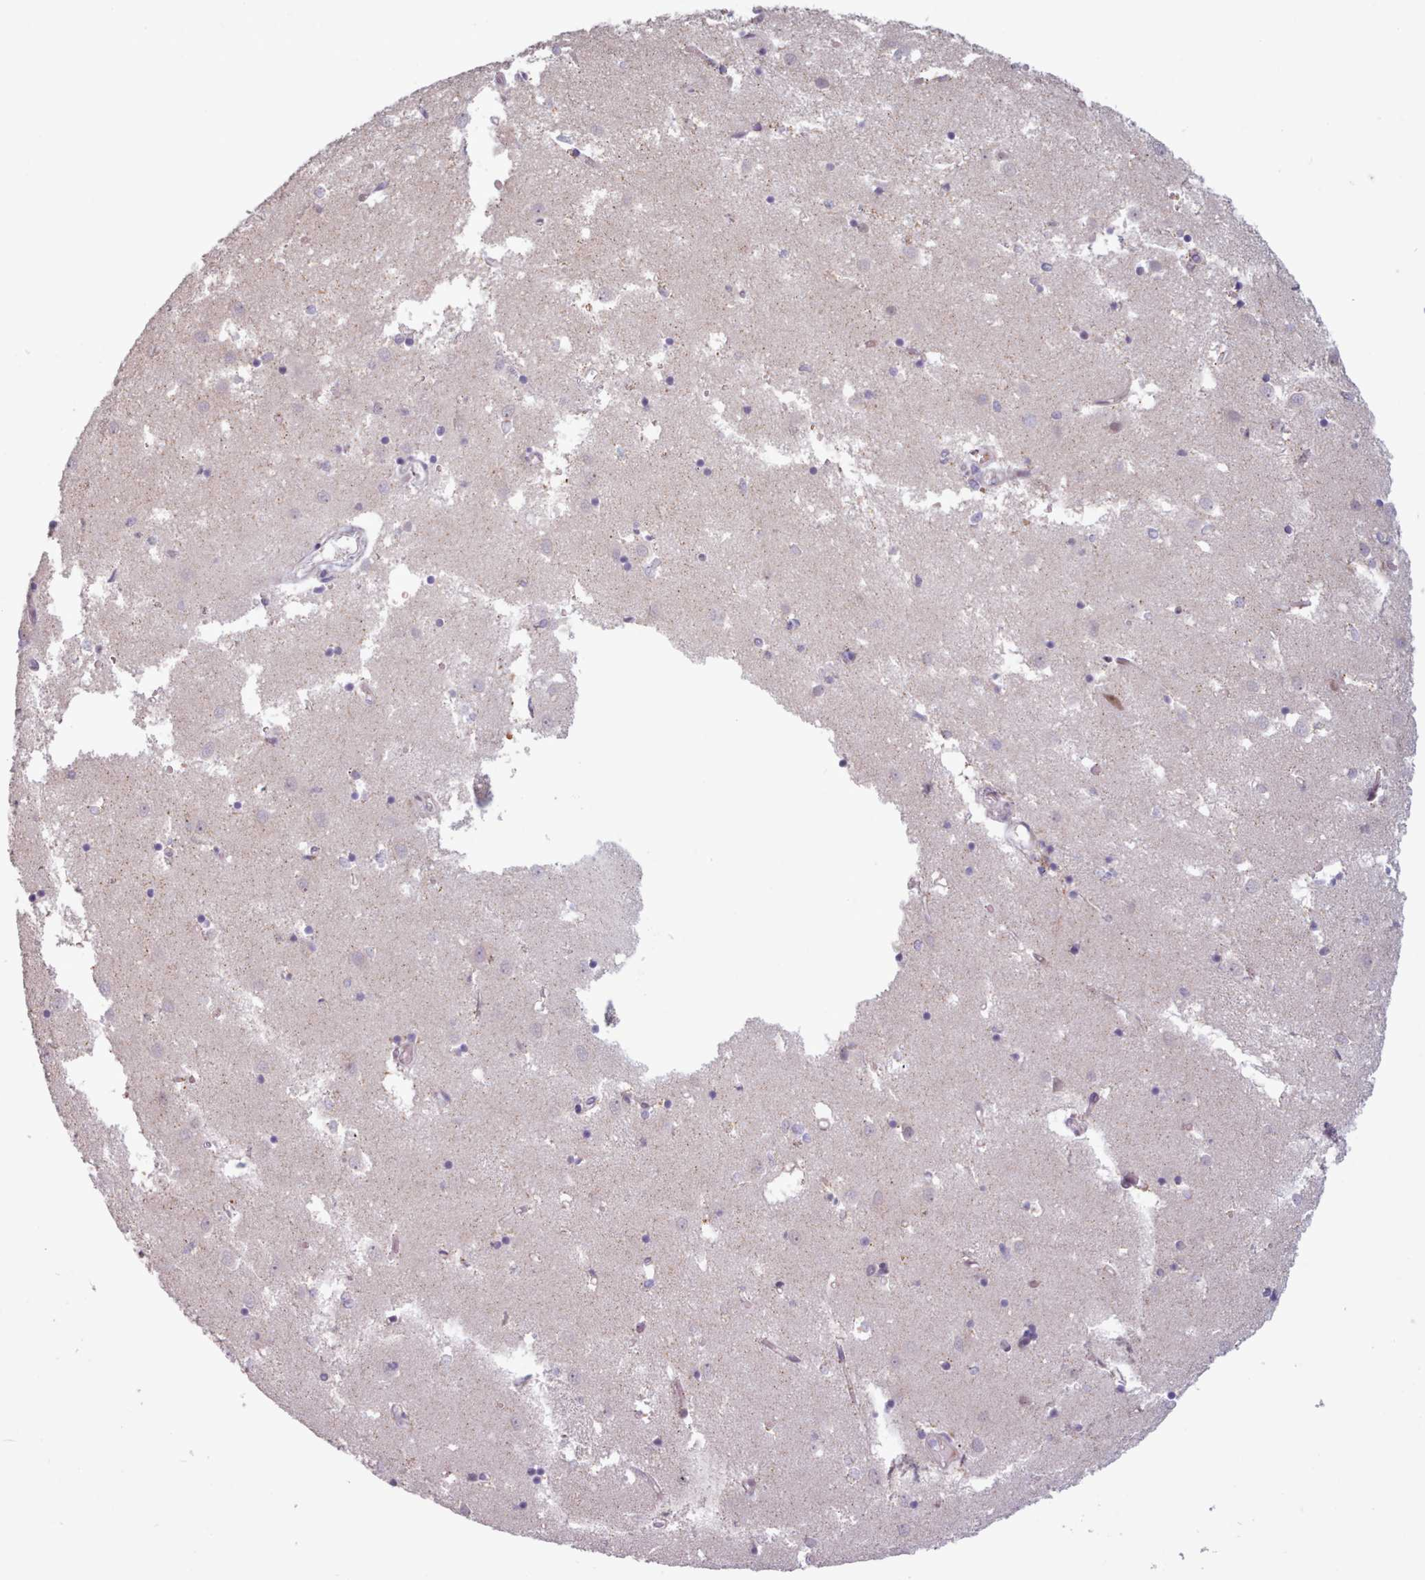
{"staining": {"intensity": "negative", "quantity": "none", "location": "none"}, "tissue": "caudate", "cell_type": "Glial cells", "image_type": "normal", "snomed": [{"axis": "morphology", "description": "Normal tissue, NOS"}, {"axis": "topography", "description": "Lateral ventricle wall"}], "caption": "IHC image of unremarkable human caudate stained for a protein (brown), which demonstrates no positivity in glial cells. (DAB (3,3'-diaminobenzidine) immunohistochemistry visualized using brightfield microscopy, high magnification).", "gene": "KBTBD6", "patient": {"sex": "male", "age": 70}}